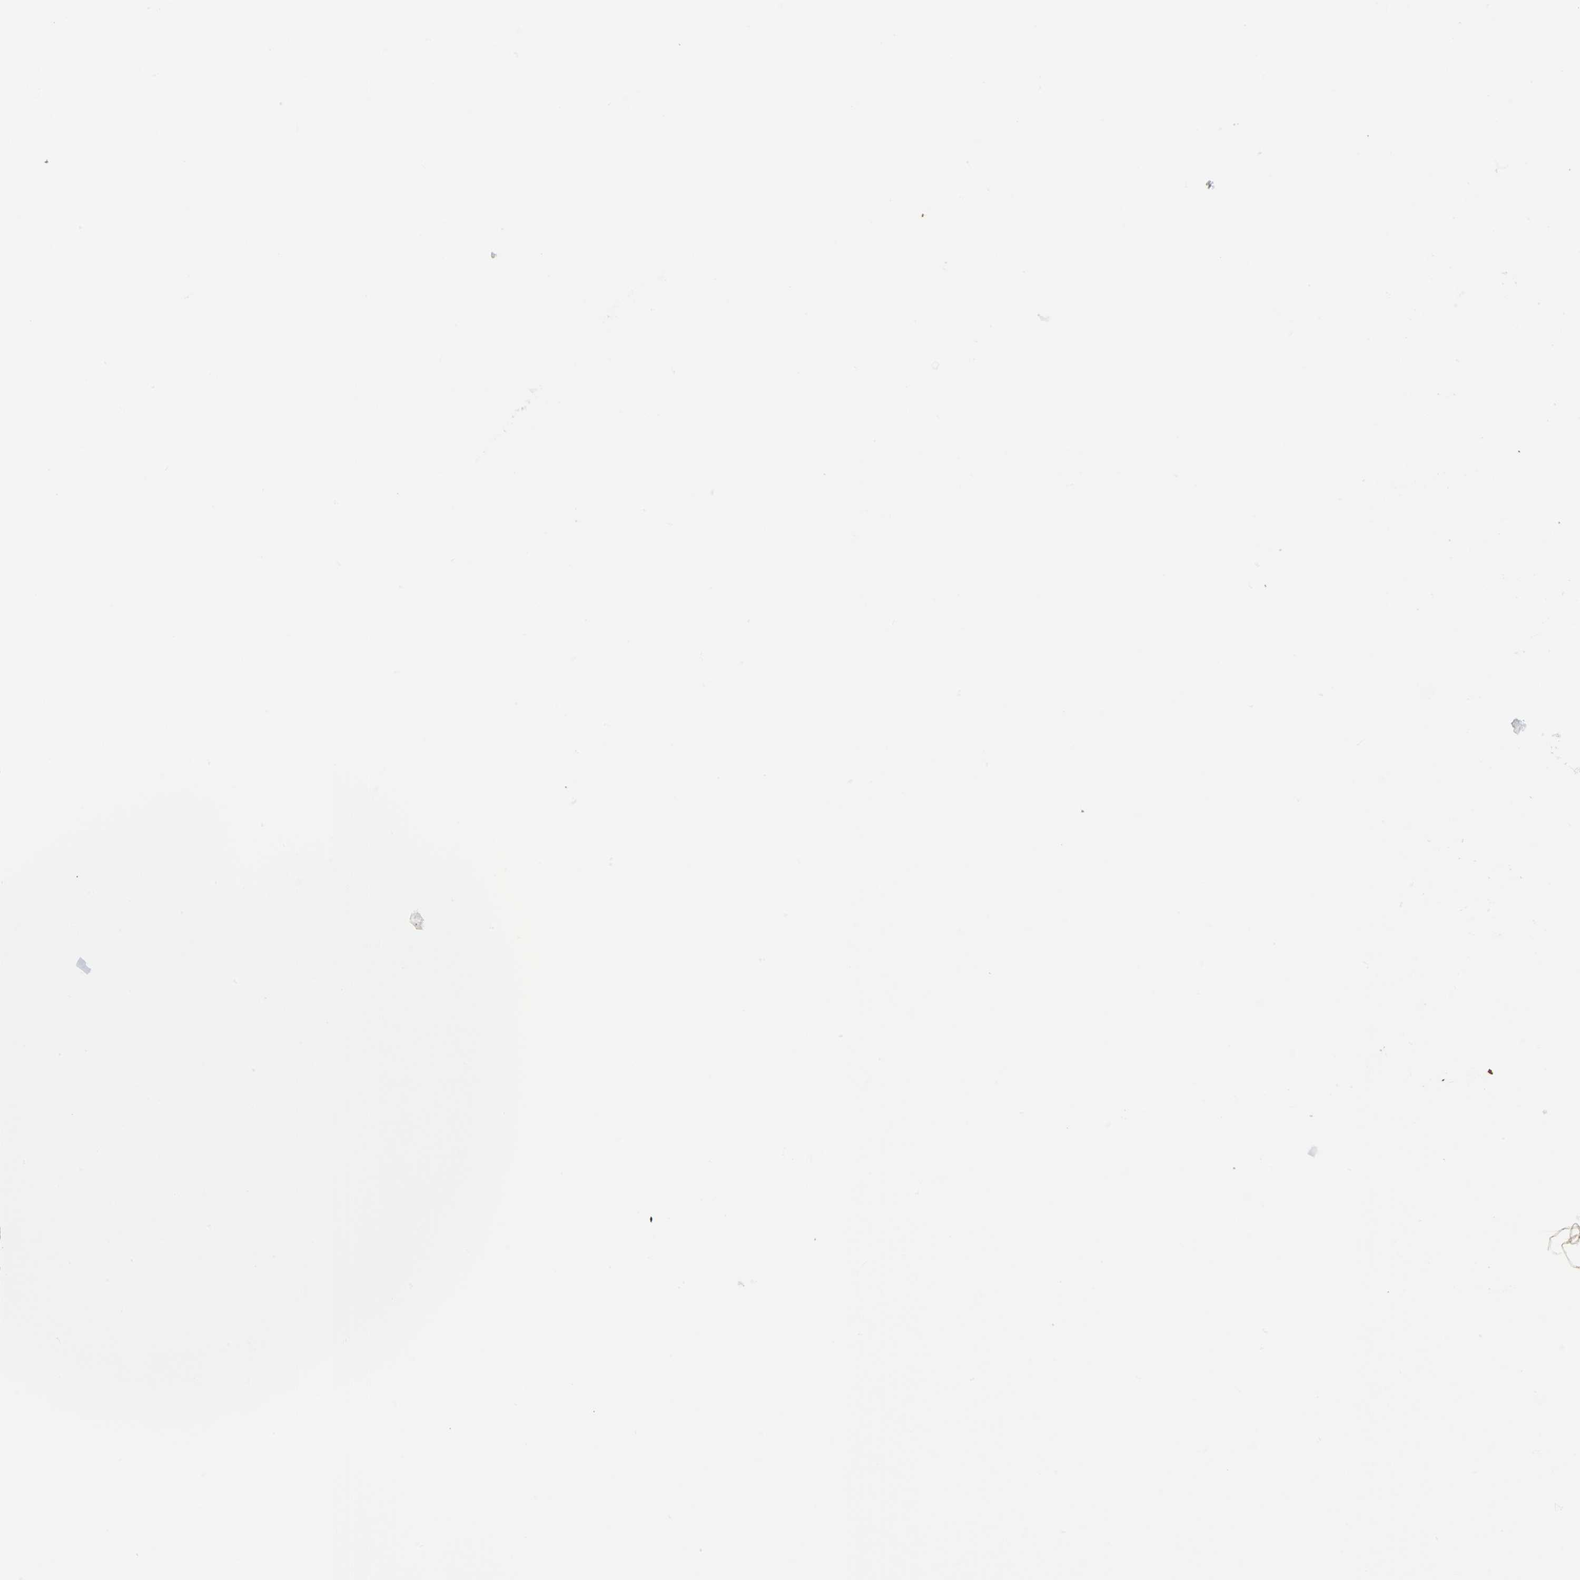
{"staining": {"intensity": "strong", "quantity": ">75%", "location": "nuclear"}, "tissue": "vagina", "cell_type": "Squamous epithelial cells", "image_type": "normal", "snomed": [{"axis": "morphology", "description": "Normal tissue, NOS"}, {"axis": "topography", "description": "Vagina"}], "caption": "This is an image of immunohistochemistry (IHC) staining of unremarkable vagina, which shows strong positivity in the nuclear of squamous epithelial cells.", "gene": "JUNB", "patient": {"sex": "female", "age": 46}}